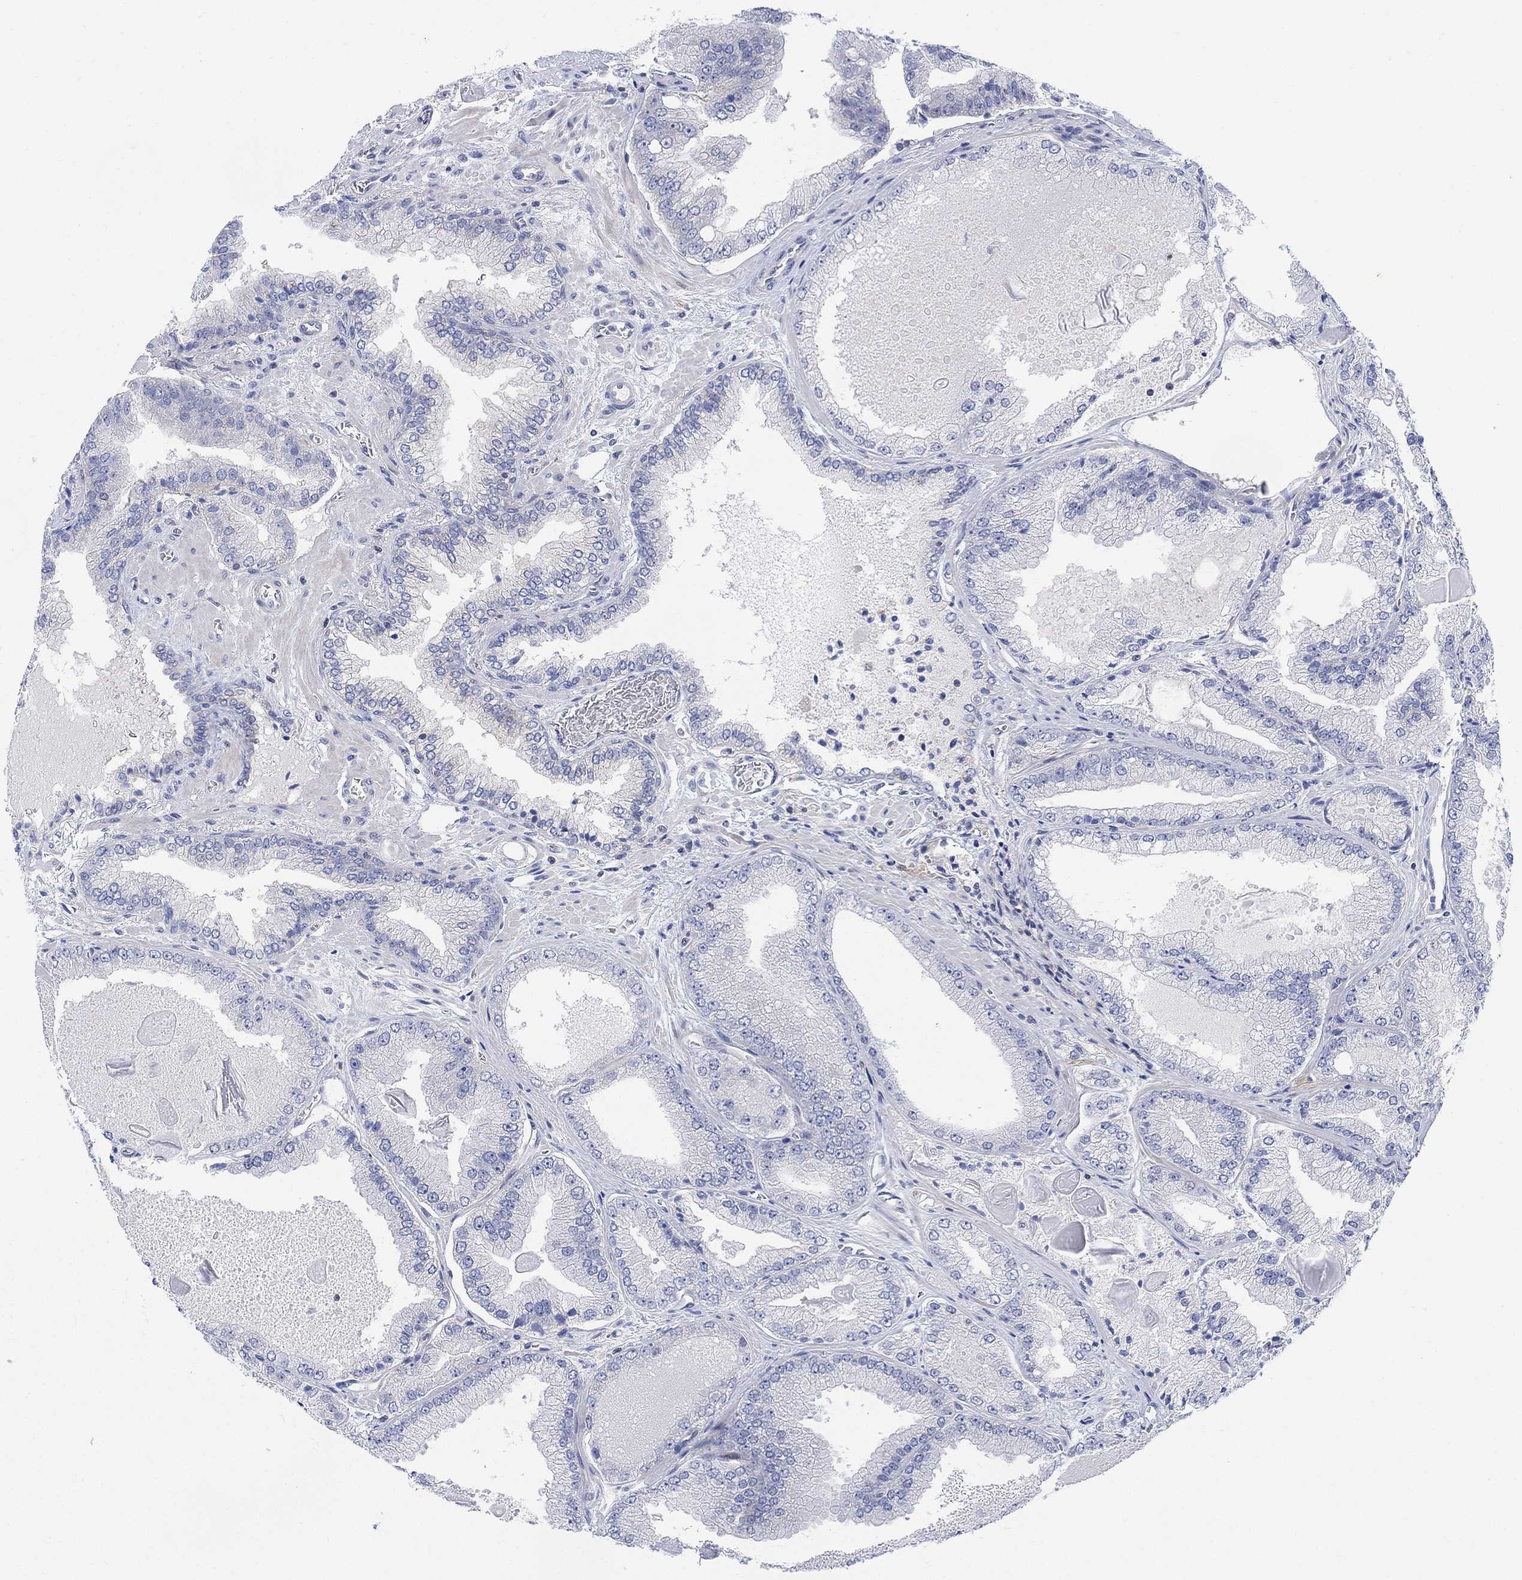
{"staining": {"intensity": "negative", "quantity": "none", "location": "none"}, "tissue": "prostate cancer", "cell_type": "Tumor cells", "image_type": "cancer", "snomed": [{"axis": "morphology", "description": "Adenocarcinoma, Low grade"}, {"axis": "topography", "description": "Prostate"}], "caption": "A photomicrograph of human adenocarcinoma (low-grade) (prostate) is negative for staining in tumor cells. (DAB IHC with hematoxylin counter stain).", "gene": "ARSK", "patient": {"sex": "male", "age": 72}}